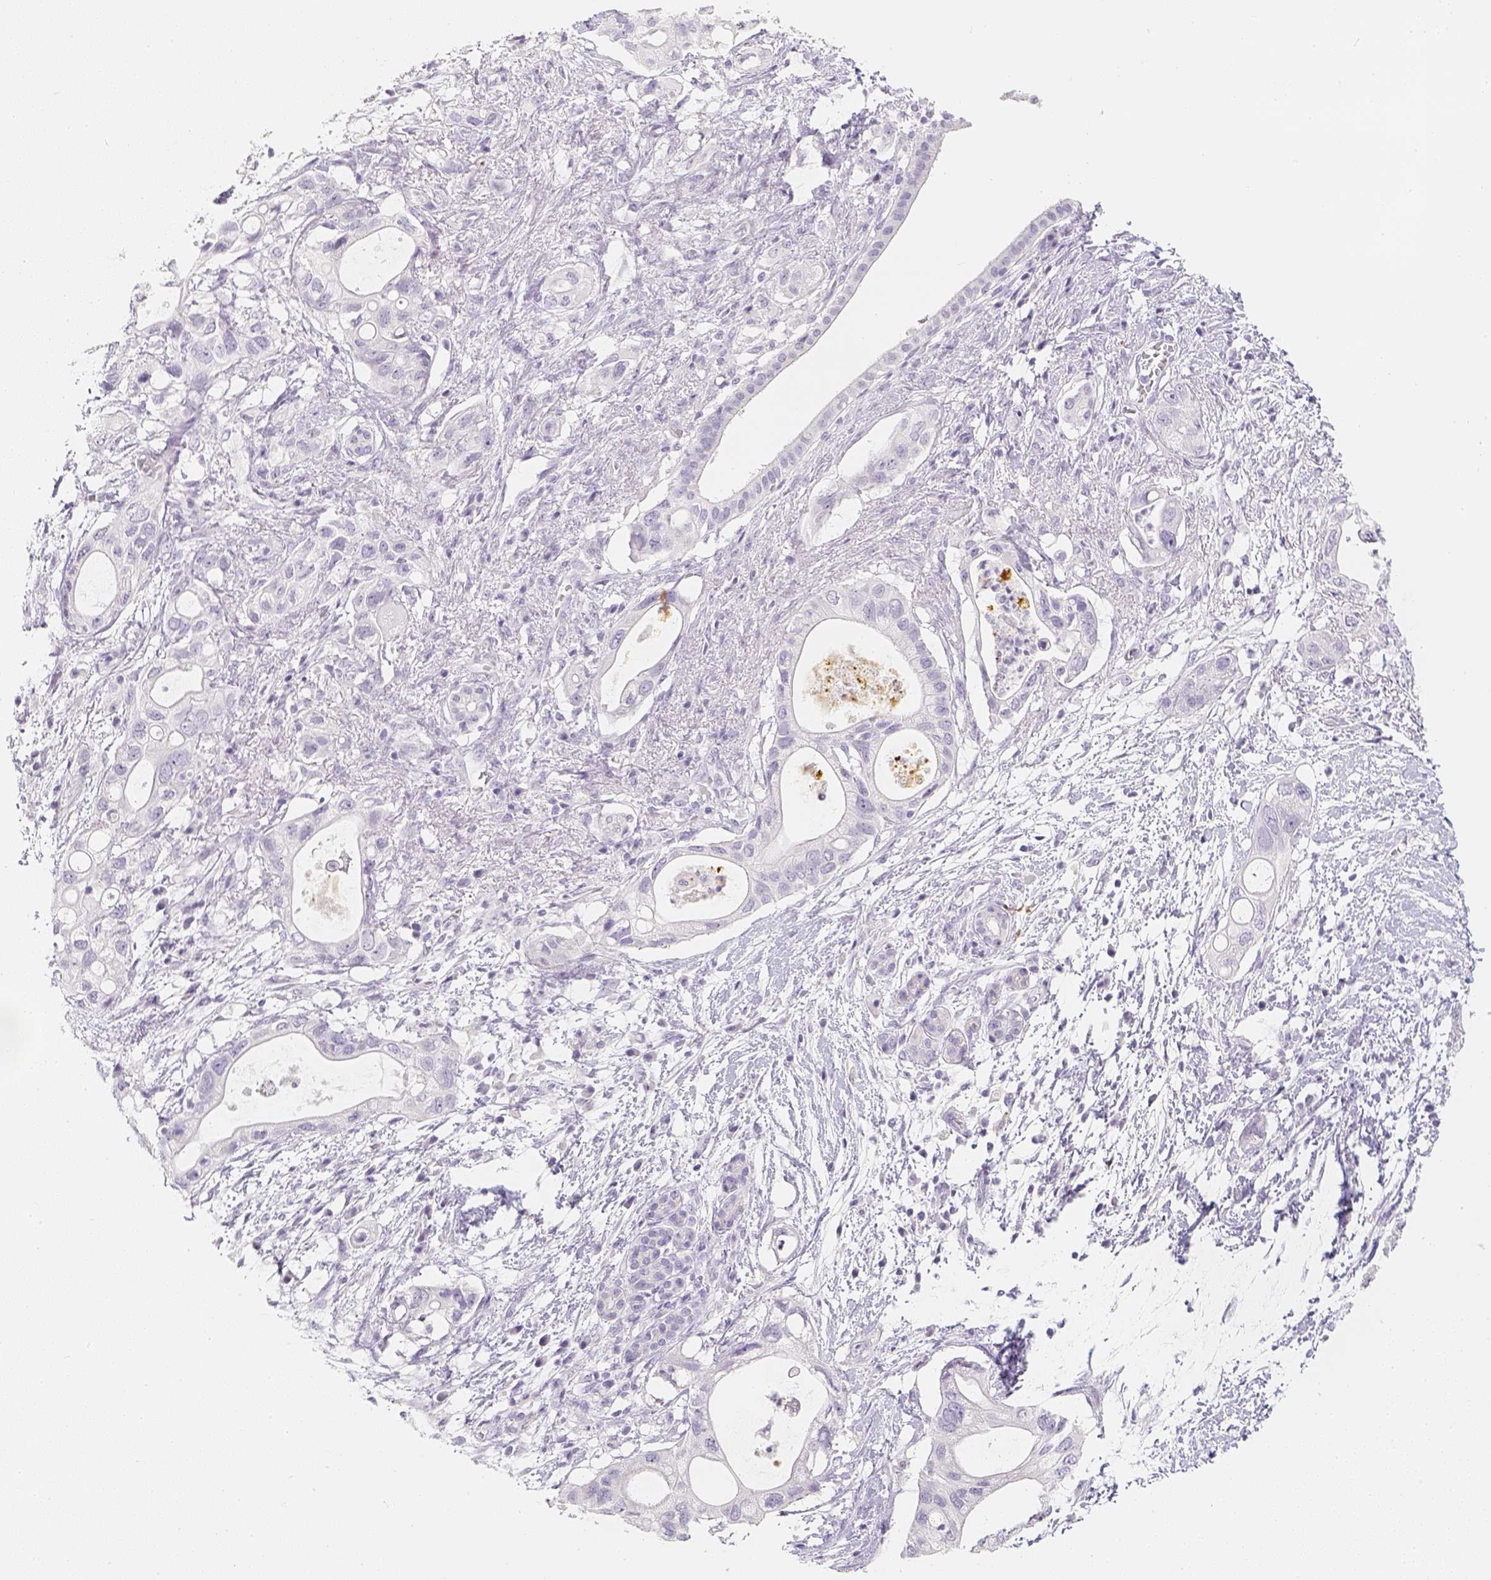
{"staining": {"intensity": "negative", "quantity": "none", "location": "none"}, "tissue": "pancreatic cancer", "cell_type": "Tumor cells", "image_type": "cancer", "snomed": [{"axis": "morphology", "description": "Adenocarcinoma, NOS"}, {"axis": "topography", "description": "Pancreas"}], "caption": "DAB immunohistochemical staining of human pancreatic adenocarcinoma displays no significant expression in tumor cells.", "gene": "SLC18A1", "patient": {"sex": "female", "age": 72}}